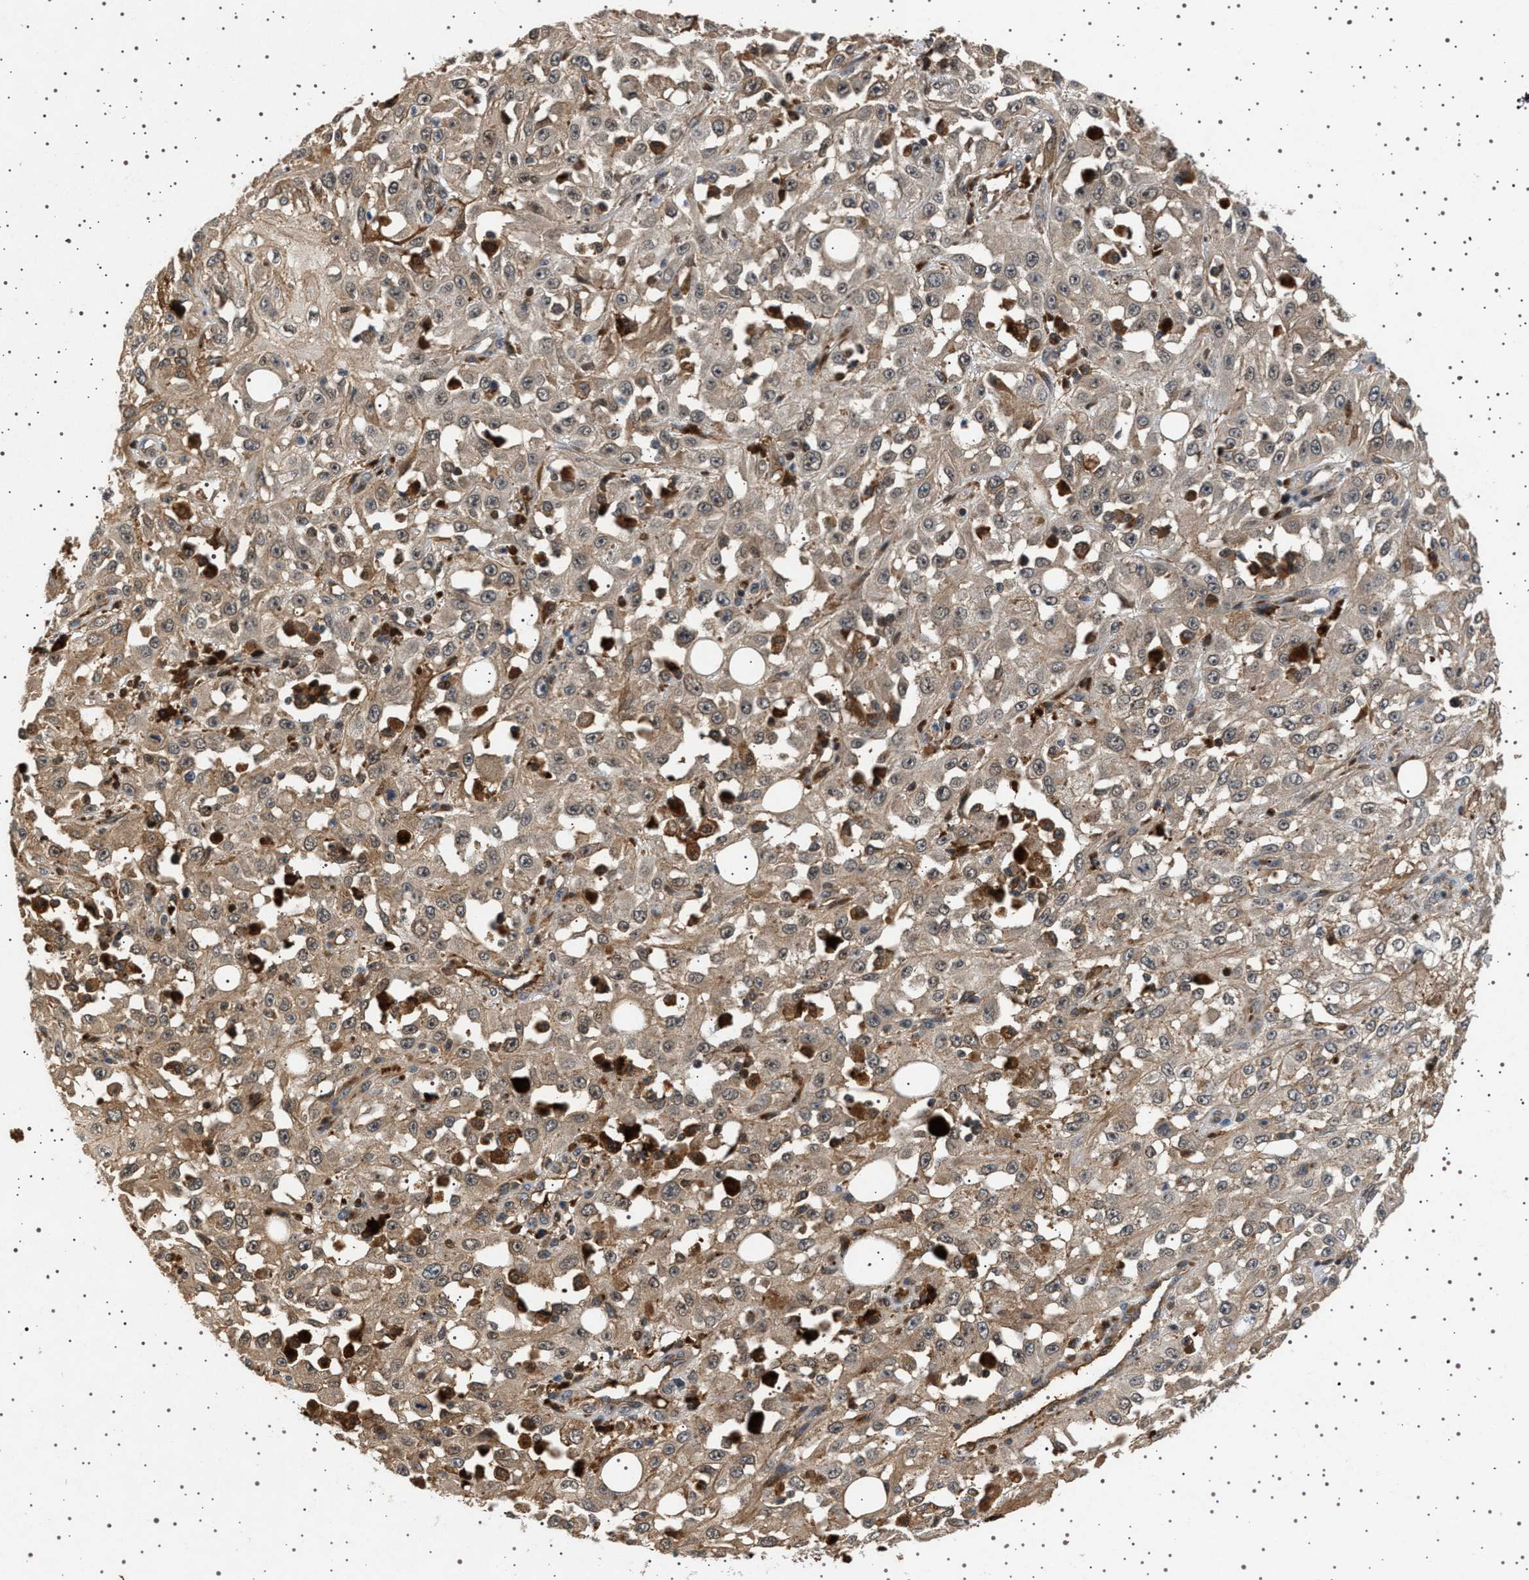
{"staining": {"intensity": "weak", "quantity": ">75%", "location": "cytoplasmic/membranous"}, "tissue": "skin cancer", "cell_type": "Tumor cells", "image_type": "cancer", "snomed": [{"axis": "morphology", "description": "Squamous cell carcinoma, NOS"}, {"axis": "morphology", "description": "Squamous cell carcinoma, metastatic, NOS"}, {"axis": "topography", "description": "Skin"}, {"axis": "topography", "description": "Lymph node"}], "caption": "Squamous cell carcinoma (skin) was stained to show a protein in brown. There is low levels of weak cytoplasmic/membranous expression in approximately >75% of tumor cells. (Stains: DAB in brown, nuclei in blue, Microscopy: brightfield microscopy at high magnification).", "gene": "FICD", "patient": {"sex": "male", "age": 75}}